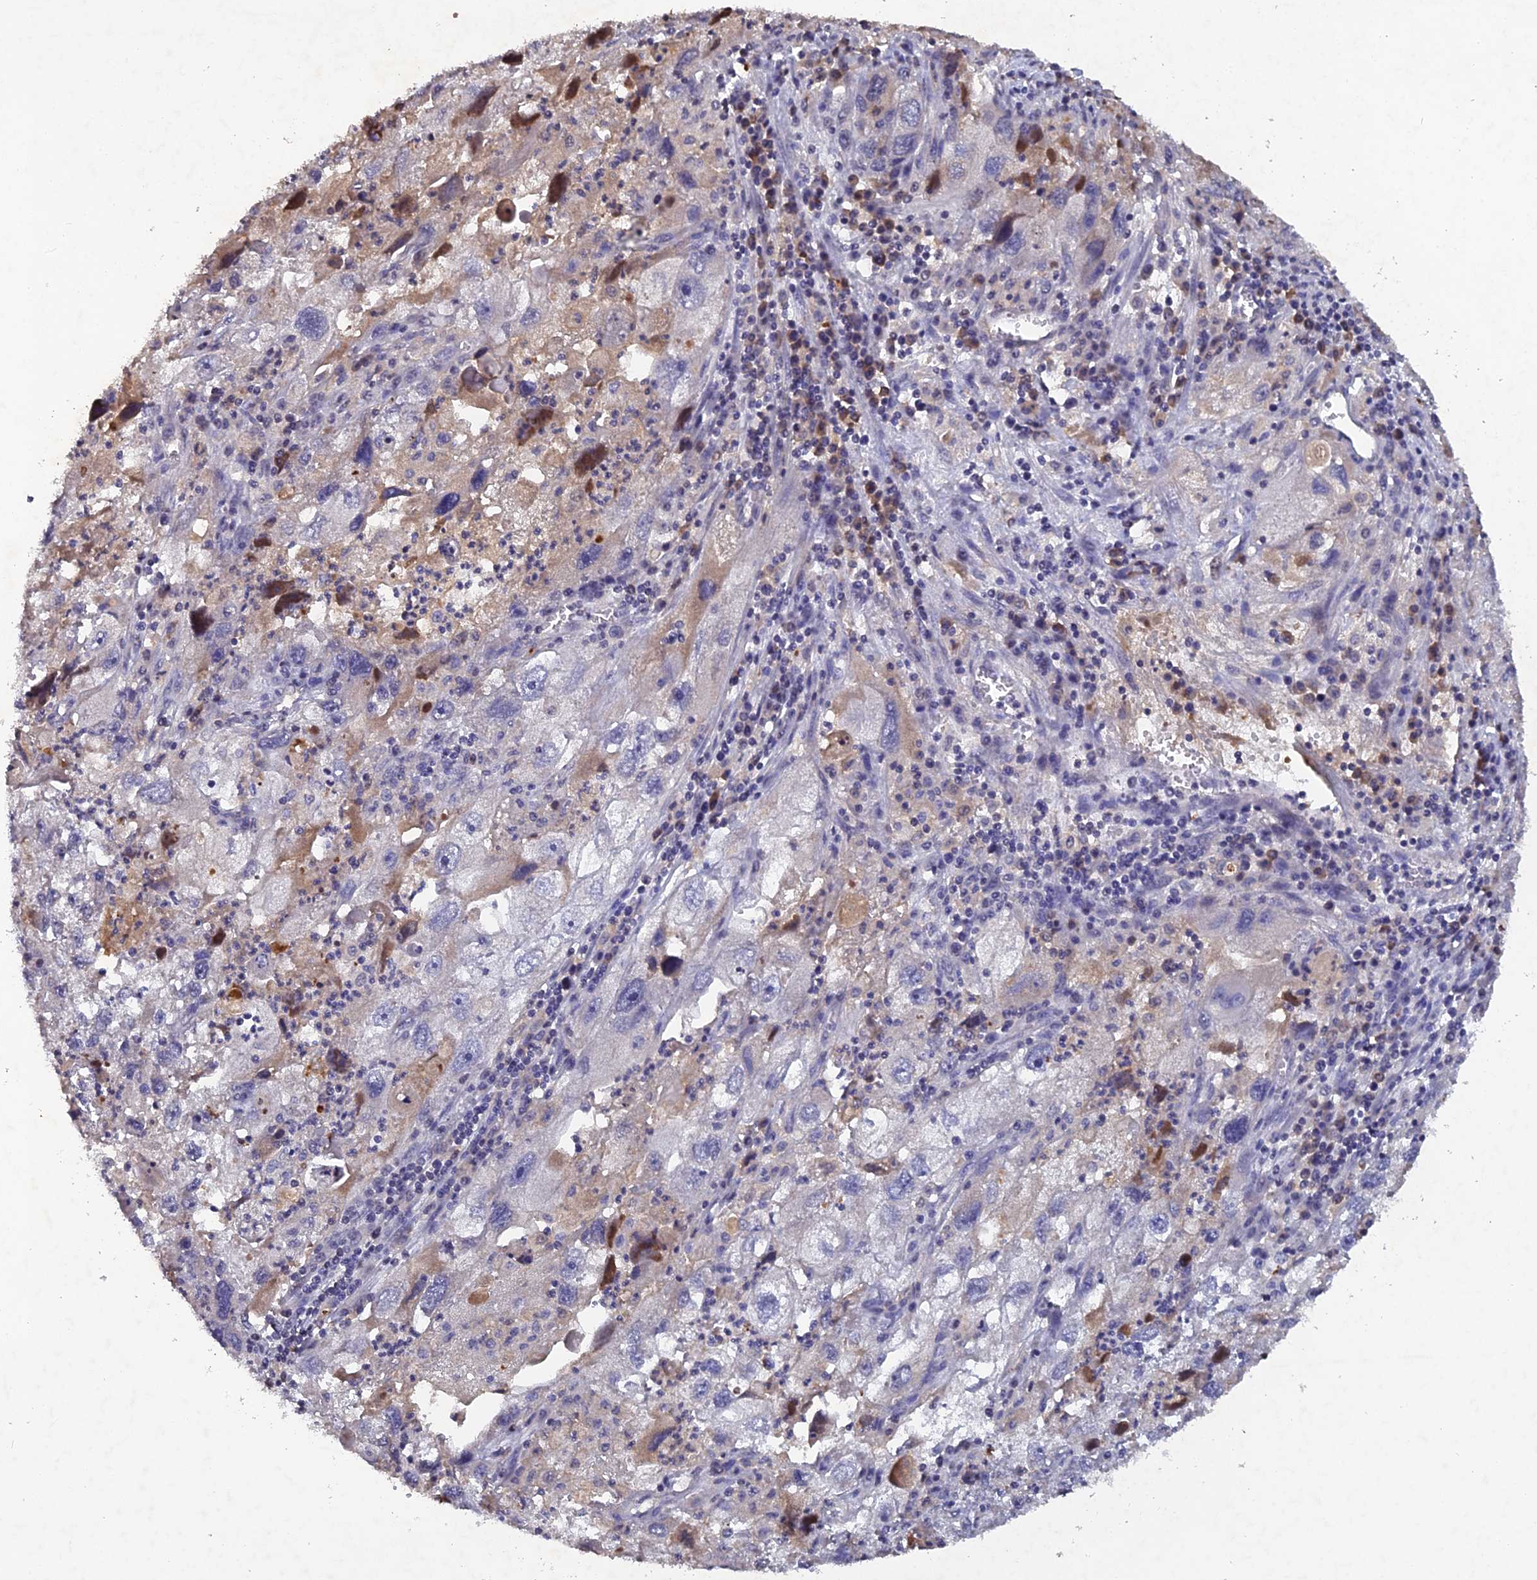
{"staining": {"intensity": "negative", "quantity": "none", "location": "none"}, "tissue": "endometrial cancer", "cell_type": "Tumor cells", "image_type": "cancer", "snomed": [{"axis": "morphology", "description": "Adenocarcinoma, NOS"}, {"axis": "topography", "description": "Endometrium"}], "caption": "Tumor cells are negative for protein expression in human adenocarcinoma (endometrial). The staining is performed using DAB brown chromogen with nuclei counter-stained in using hematoxylin.", "gene": "SLC39A13", "patient": {"sex": "female", "age": 49}}